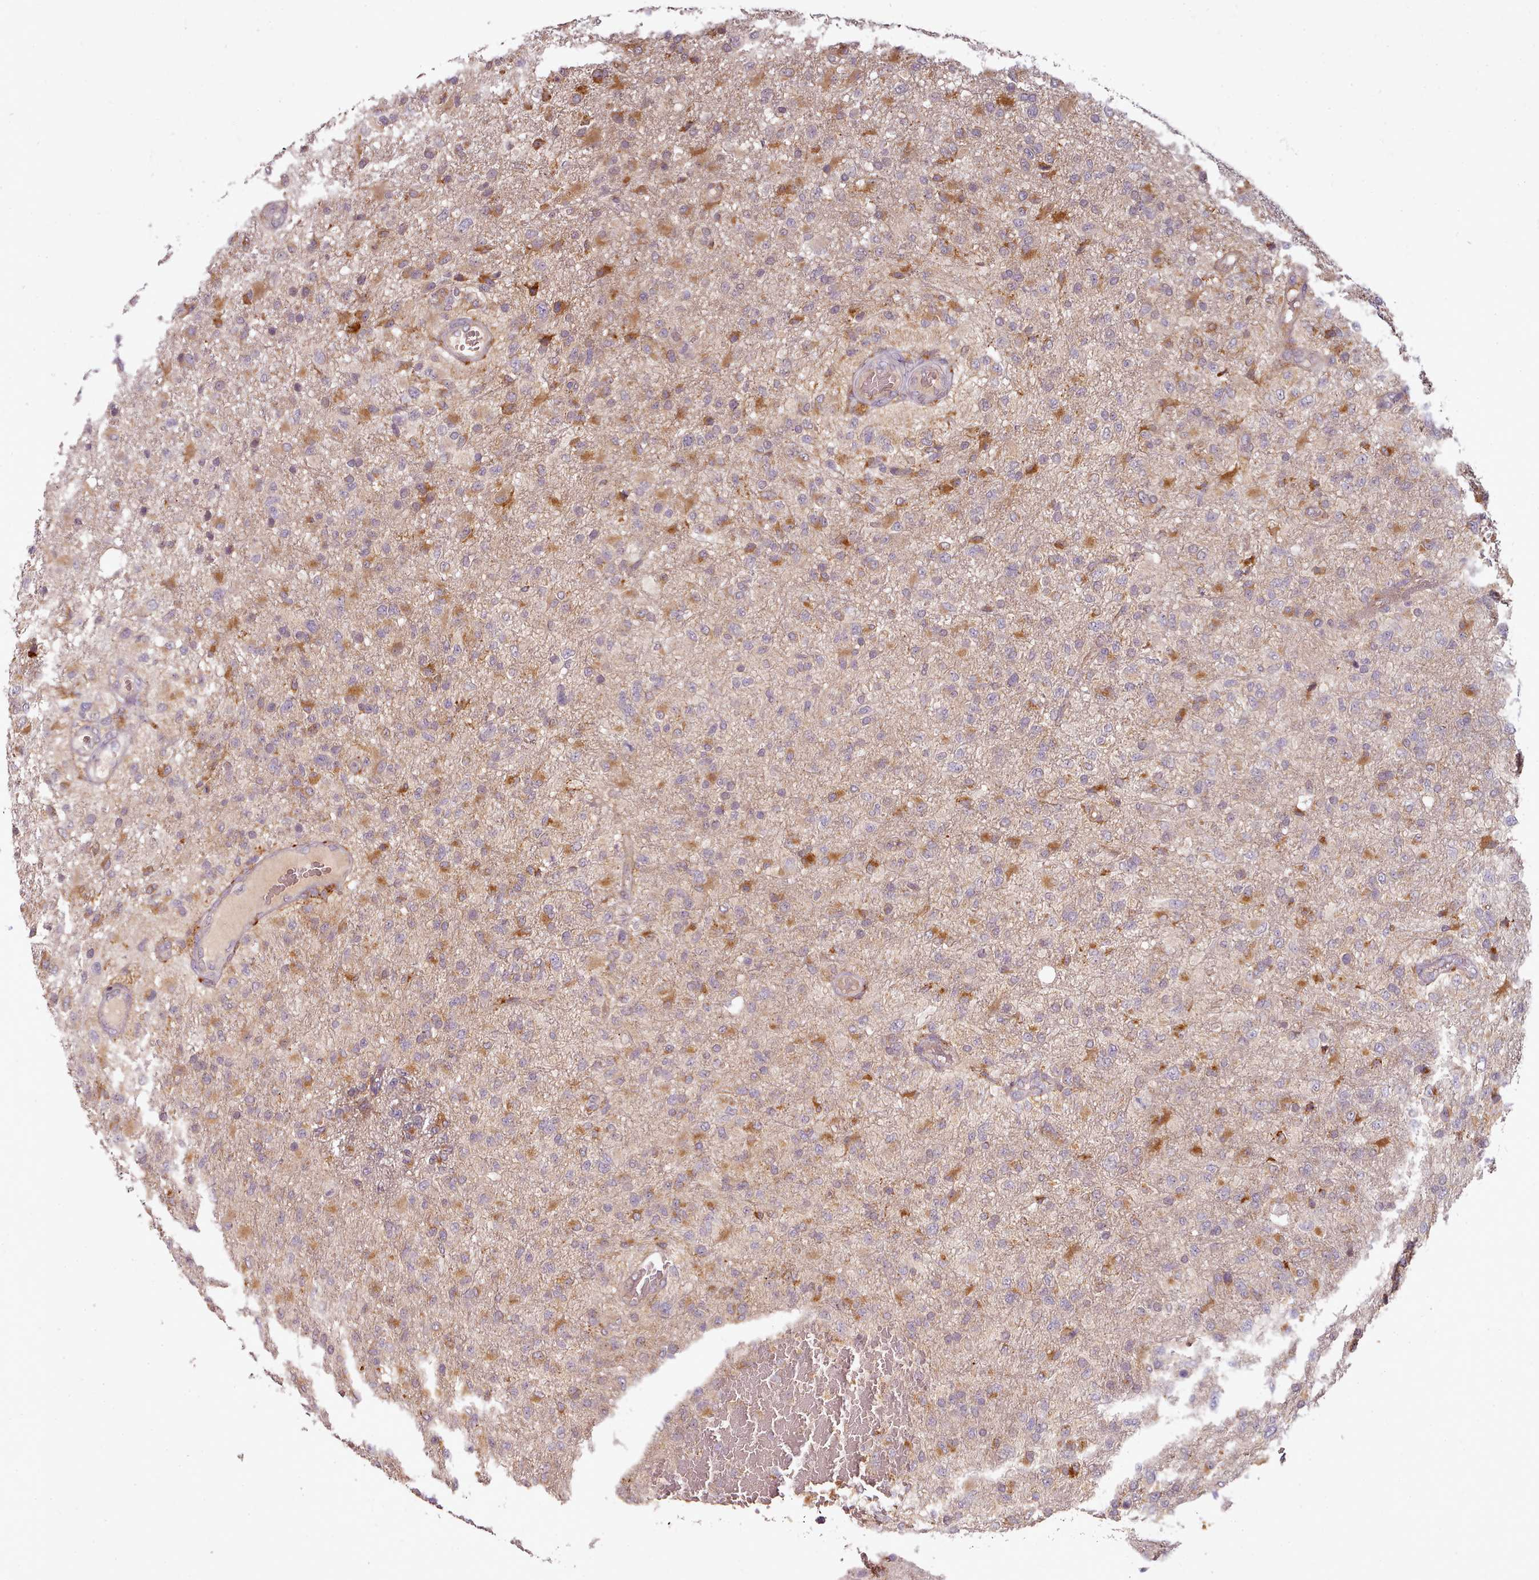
{"staining": {"intensity": "moderate", "quantity": "25%-75%", "location": "cytoplasmic/membranous"}, "tissue": "glioma", "cell_type": "Tumor cells", "image_type": "cancer", "snomed": [{"axis": "morphology", "description": "Glioma, malignant, High grade"}, {"axis": "topography", "description": "Brain"}], "caption": "Immunohistochemical staining of human high-grade glioma (malignant) displays medium levels of moderate cytoplasmic/membranous expression in about 25%-75% of tumor cells. Using DAB (brown) and hematoxylin (blue) stains, captured at high magnification using brightfield microscopy.", "gene": "C1QTNF5", "patient": {"sex": "female", "age": 74}}